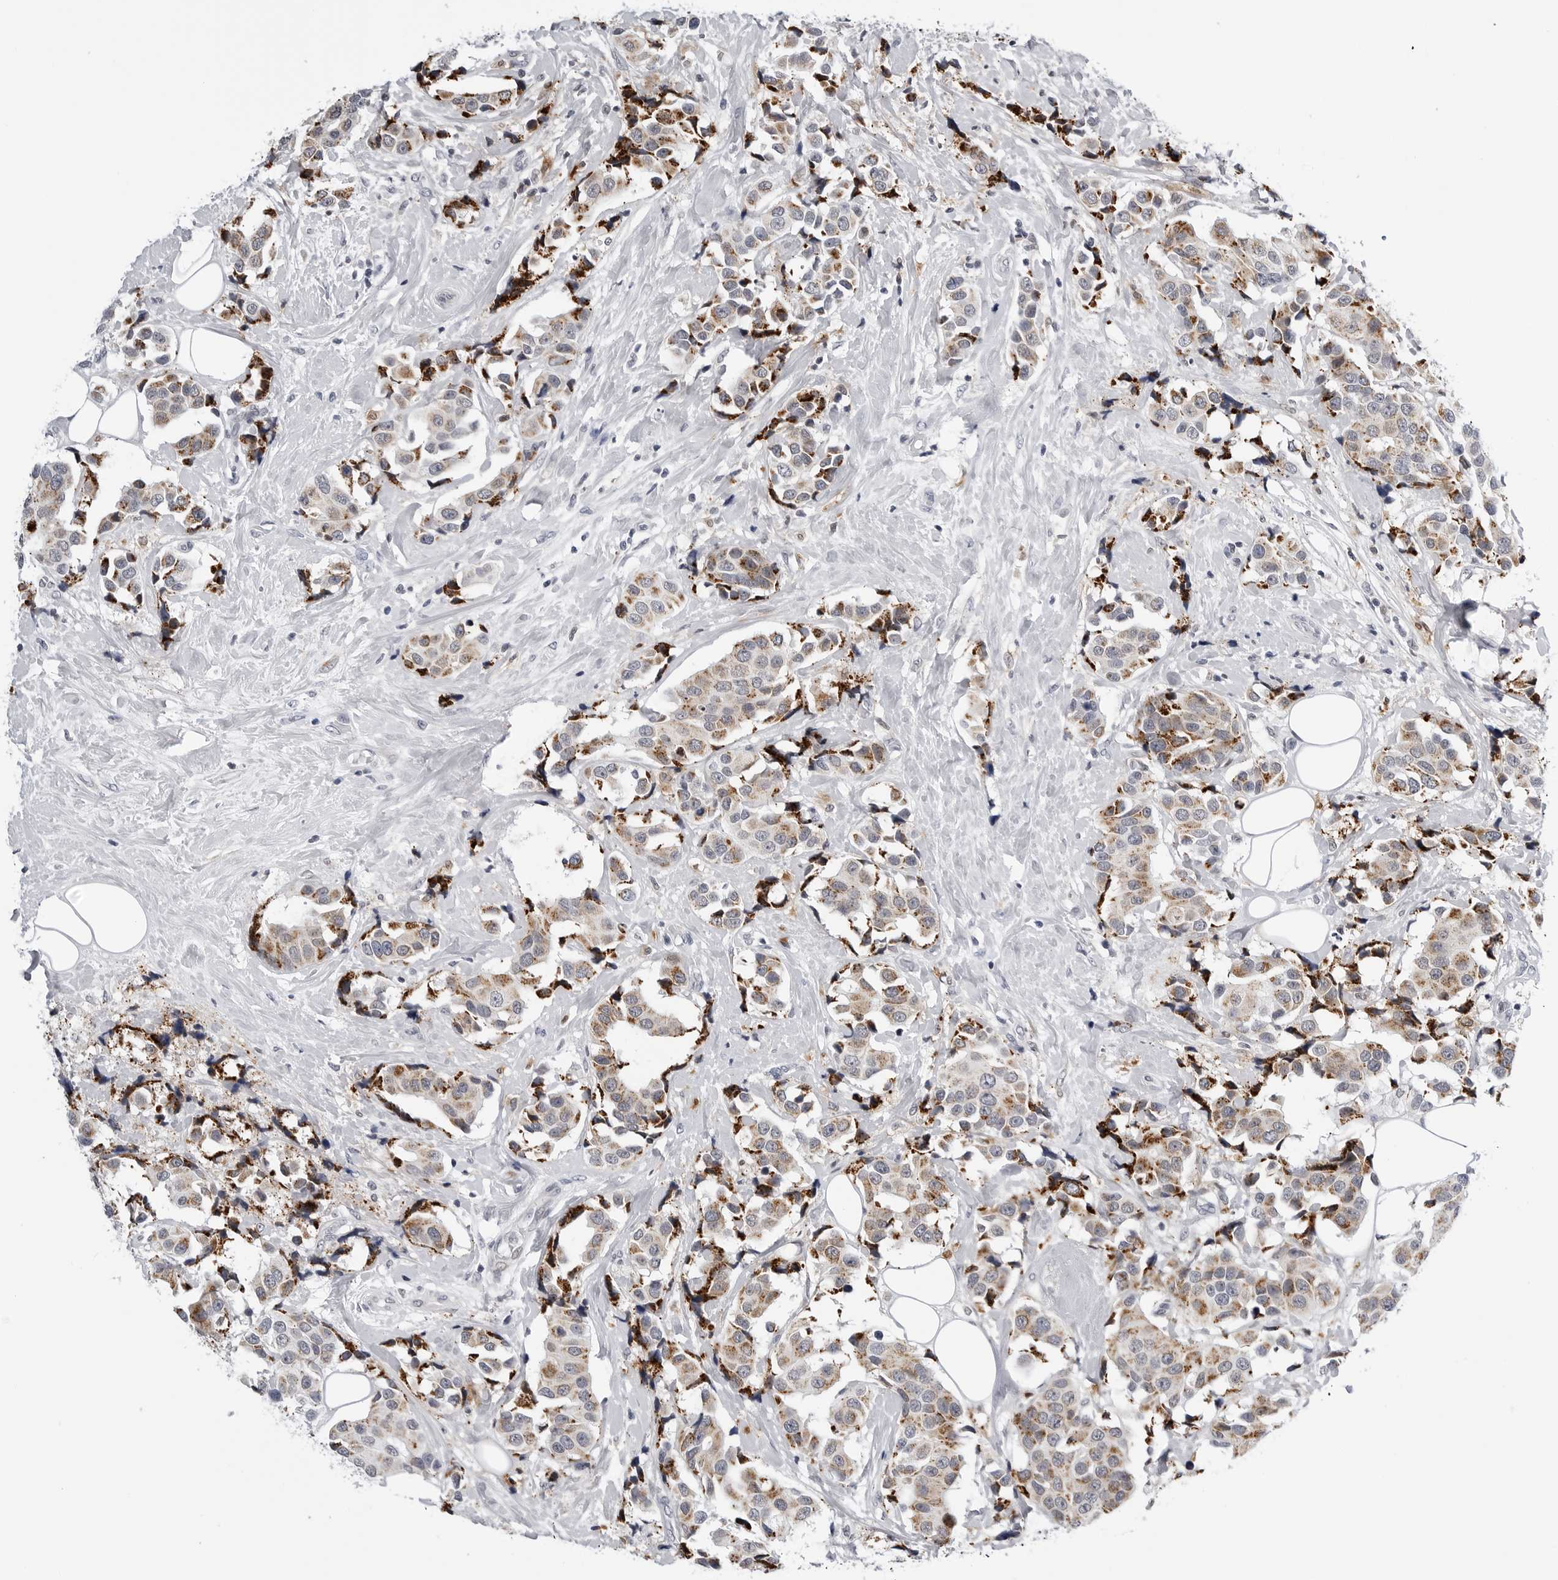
{"staining": {"intensity": "moderate", "quantity": "25%-75%", "location": "cytoplasmic/membranous"}, "tissue": "breast cancer", "cell_type": "Tumor cells", "image_type": "cancer", "snomed": [{"axis": "morphology", "description": "Normal tissue, NOS"}, {"axis": "morphology", "description": "Duct carcinoma"}, {"axis": "topography", "description": "Breast"}], "caption": "An image of breast cancer (infiltrating ductal carcinoma) stained for a protein reveals moderate cytoplasmic/membranous brown staining in tumor cells.", "gene": "CDK20", "patient": {"sex": "female", "age": 39}}